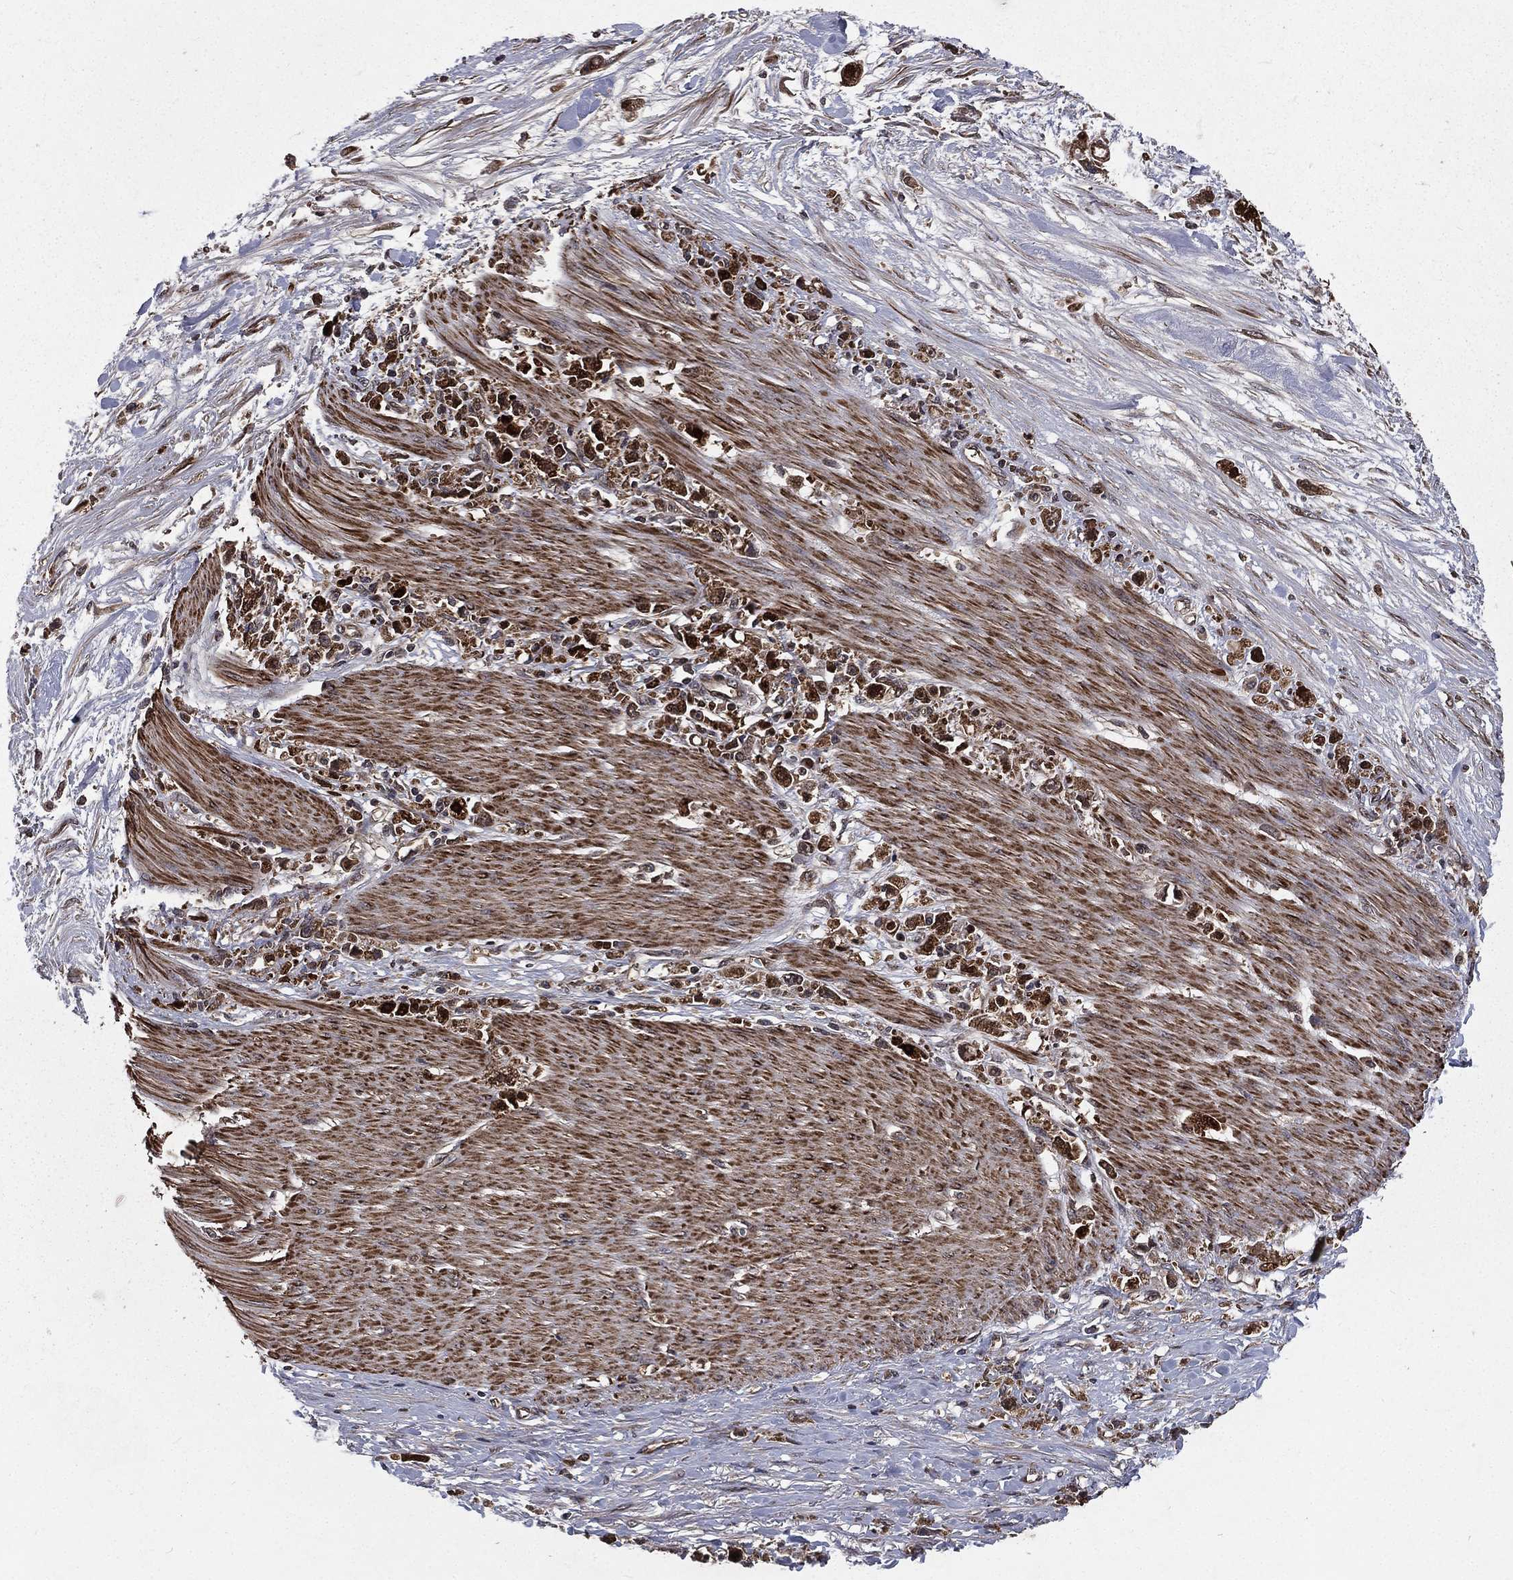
{"staining": {"intensity": "strong", "quantity": "25%-75%", "location": "cytoplasmic/membranous"}, "tissue": "stomach cancer", "cell_type": "Tumor cells", "image_type": "cancer", "snomed": [{"axis": "morphology", "description": "Adenocarcinoma, NOS"}, {"axis": "topography", "description": "Stomach"}], "caption": "Tumor cells display high levels of strong cytoplasmic/membranous expression in approximately 25%-75% of cells in human stomach cancer.", "gene": "LENG8", "patient": {"sex": "female", "age": 59}}